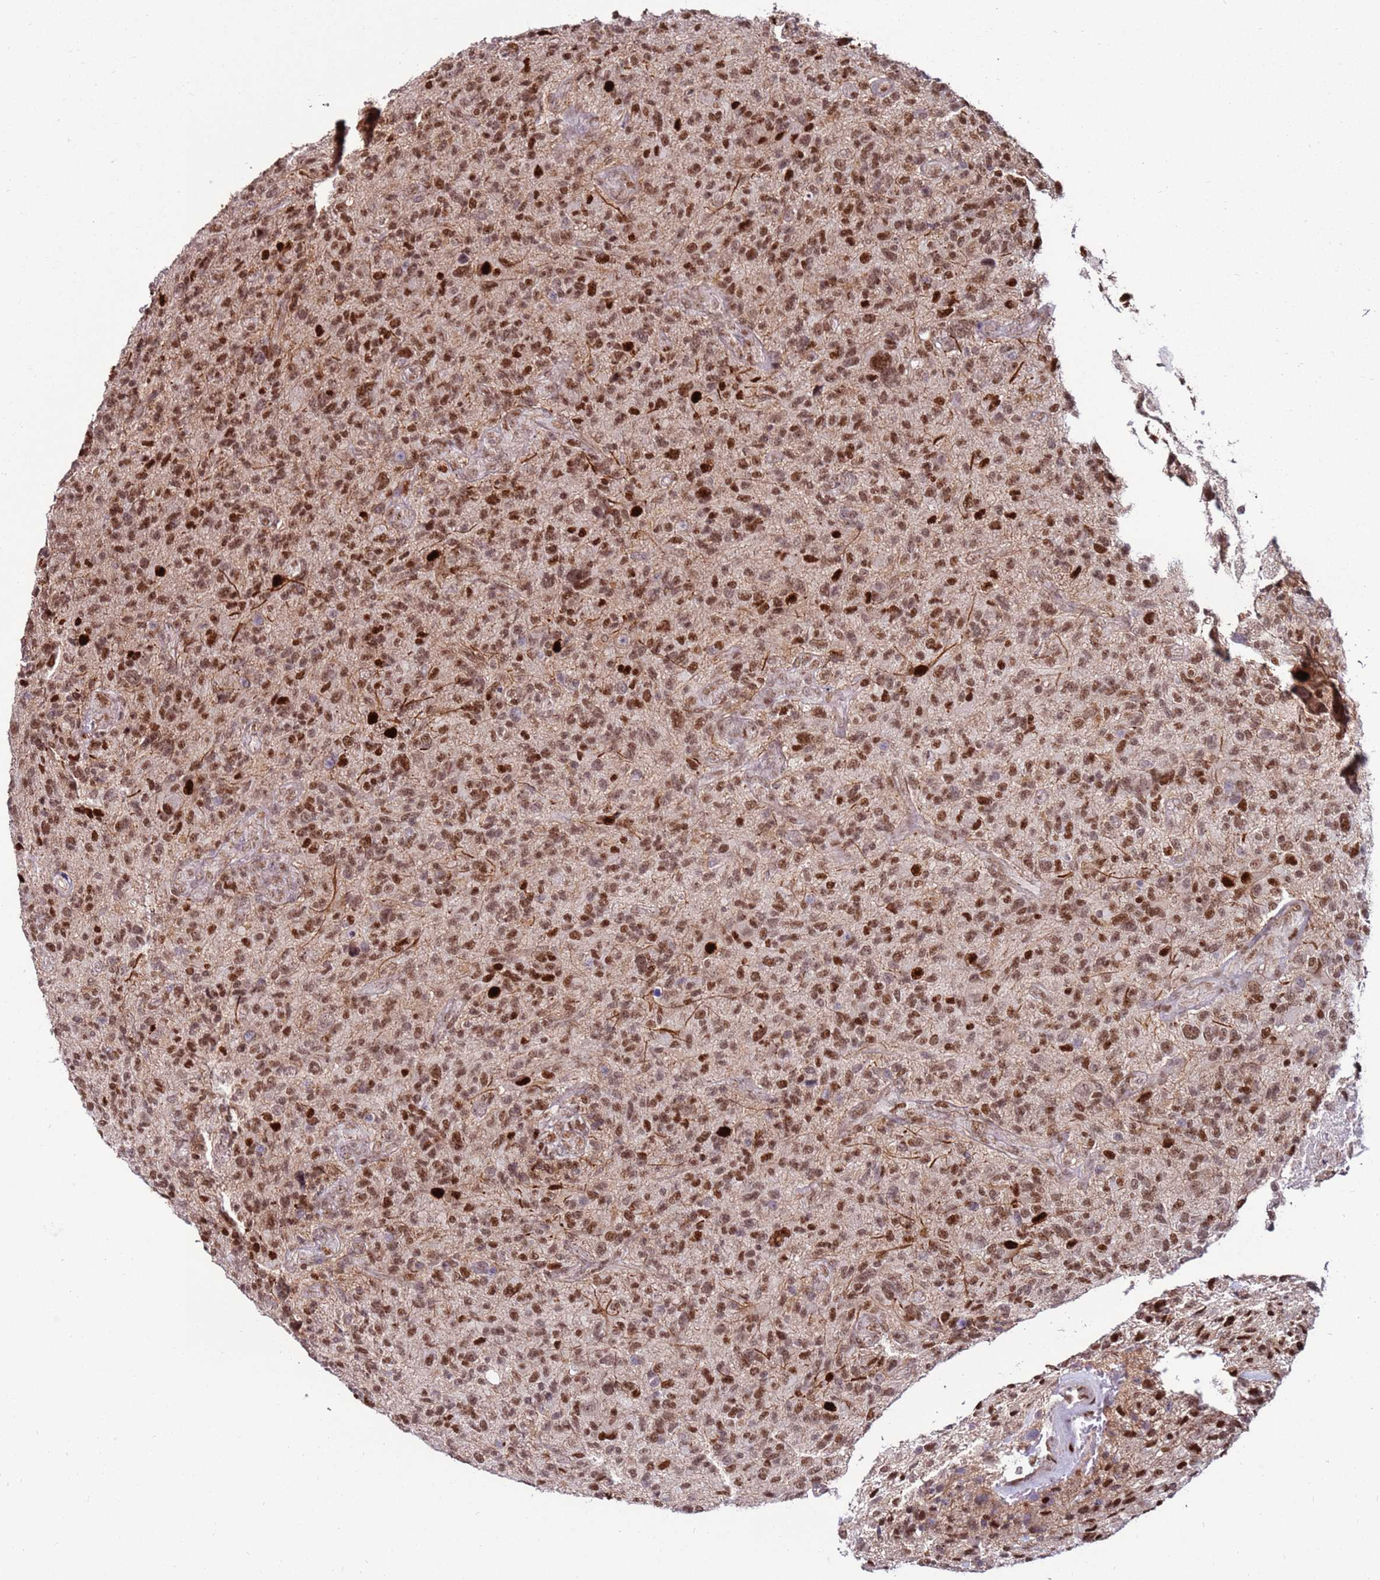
{"staining": {"intensity": "moderate", "quantity": ">75%", "location": "nuclear"}, "tissue": "glioma", "cell_type": "Tumor cells", "image_type": "cancer", "snomed": [{"axis": "morphology", "description": "Glioma, malignant, High grade"}, {"axis": "topography", "description": "Brain"}], "caption": "Human glioma stained with a brown dye displays moderate nuclear positive expression in about >75% of tumor cells.", "gene": "KPNA4", "patient": {"sex": "male", "age": 47}}